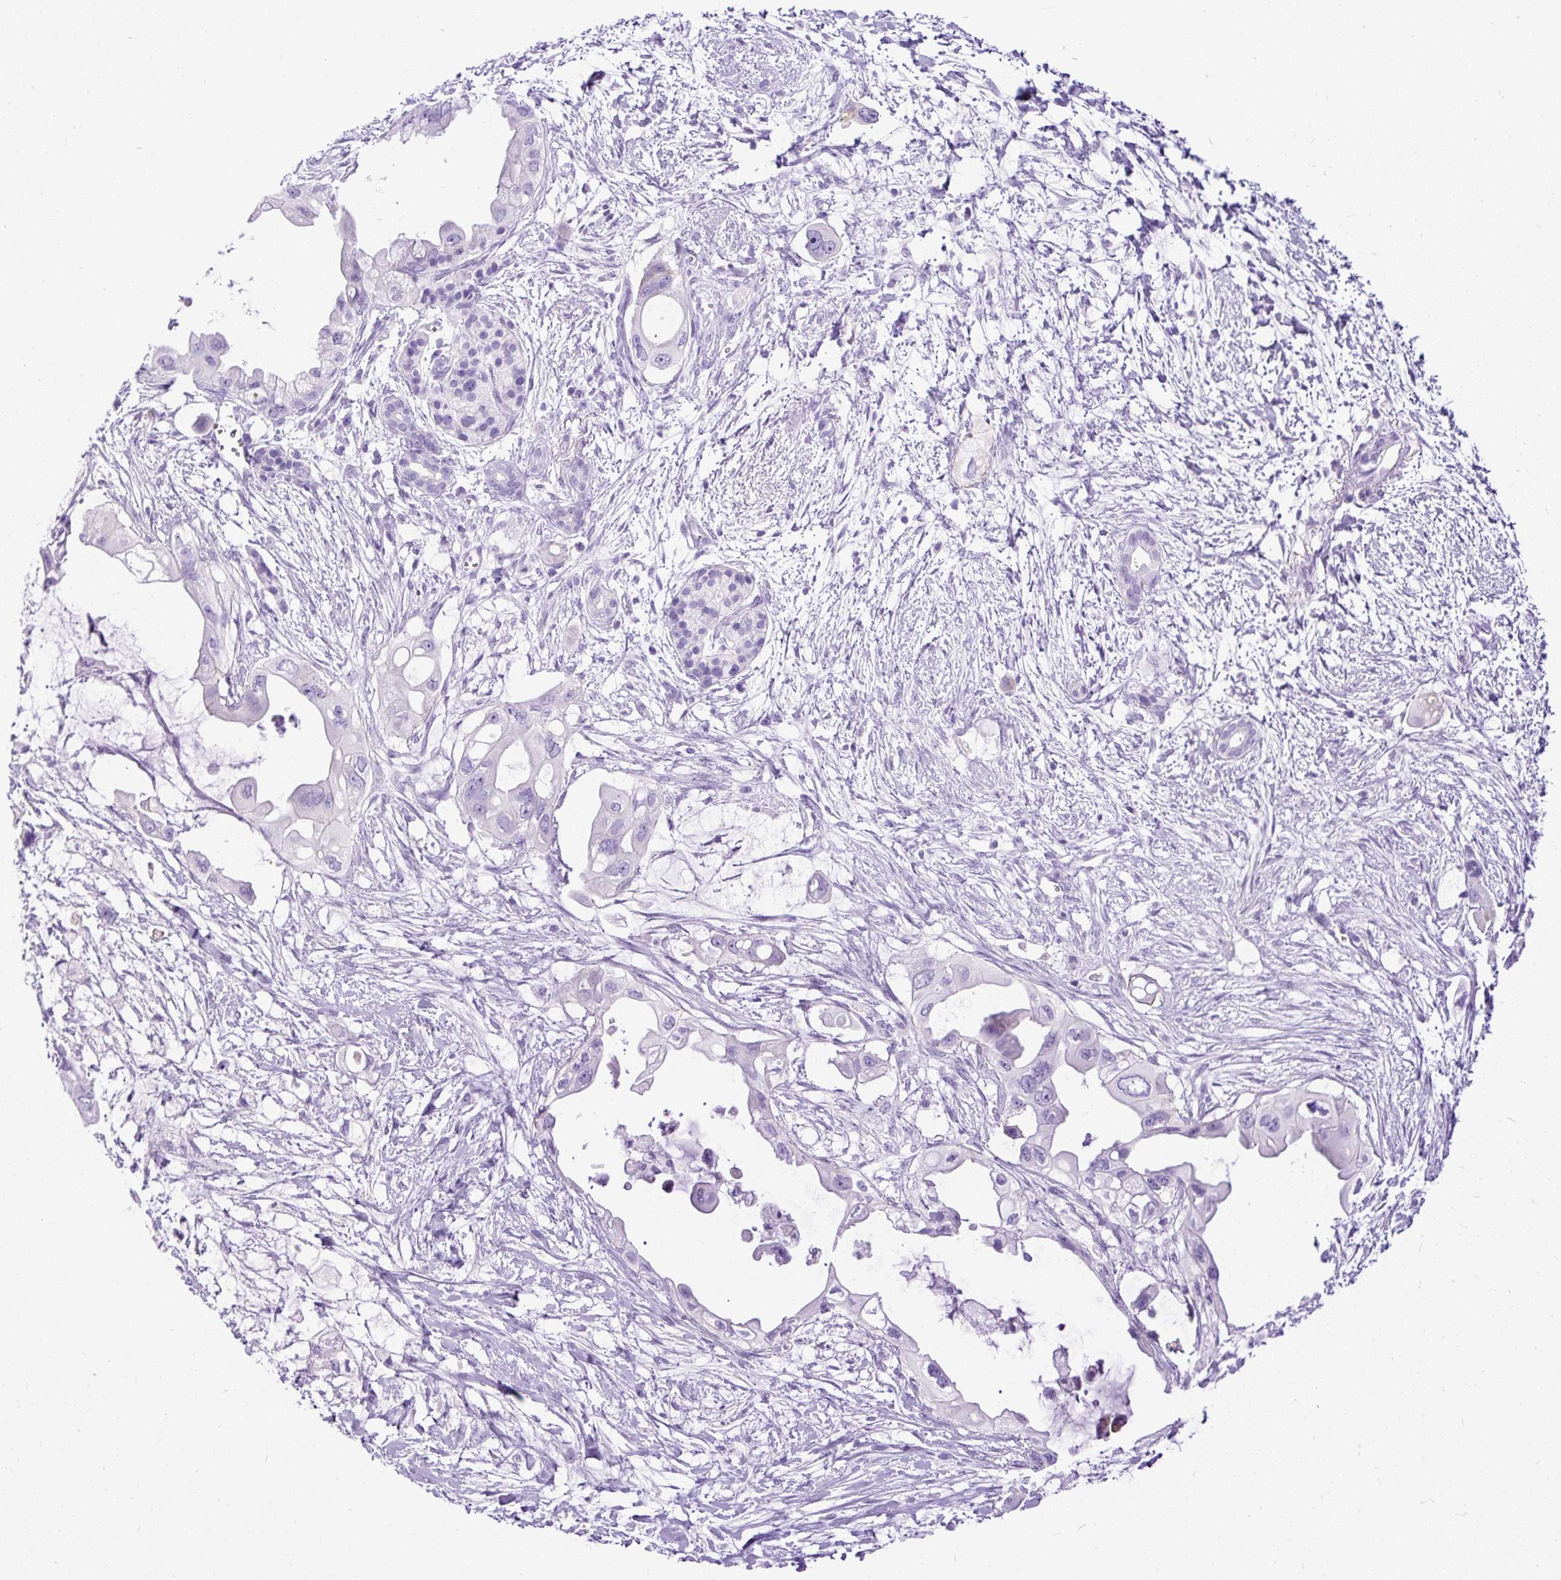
{"staining": {"intensity": "negative", "quantity": "none", "location": "none"}, "tissue": "pancreatic cancer", "cell_type": "Tumor cells", "image_type": "cancer", "snomed": [{"axis": "morphology", "description": "Adenocarcinoma, NOS"}, {"axis": "topography", "description": "Pancreas"}], "caption": "Immunohistochemical staining of pancreatic adenocarcinoma shows no significant expression in tumor cells.", "gene": "PDIA2", "patient": {"sex": "male", "age": 61}}